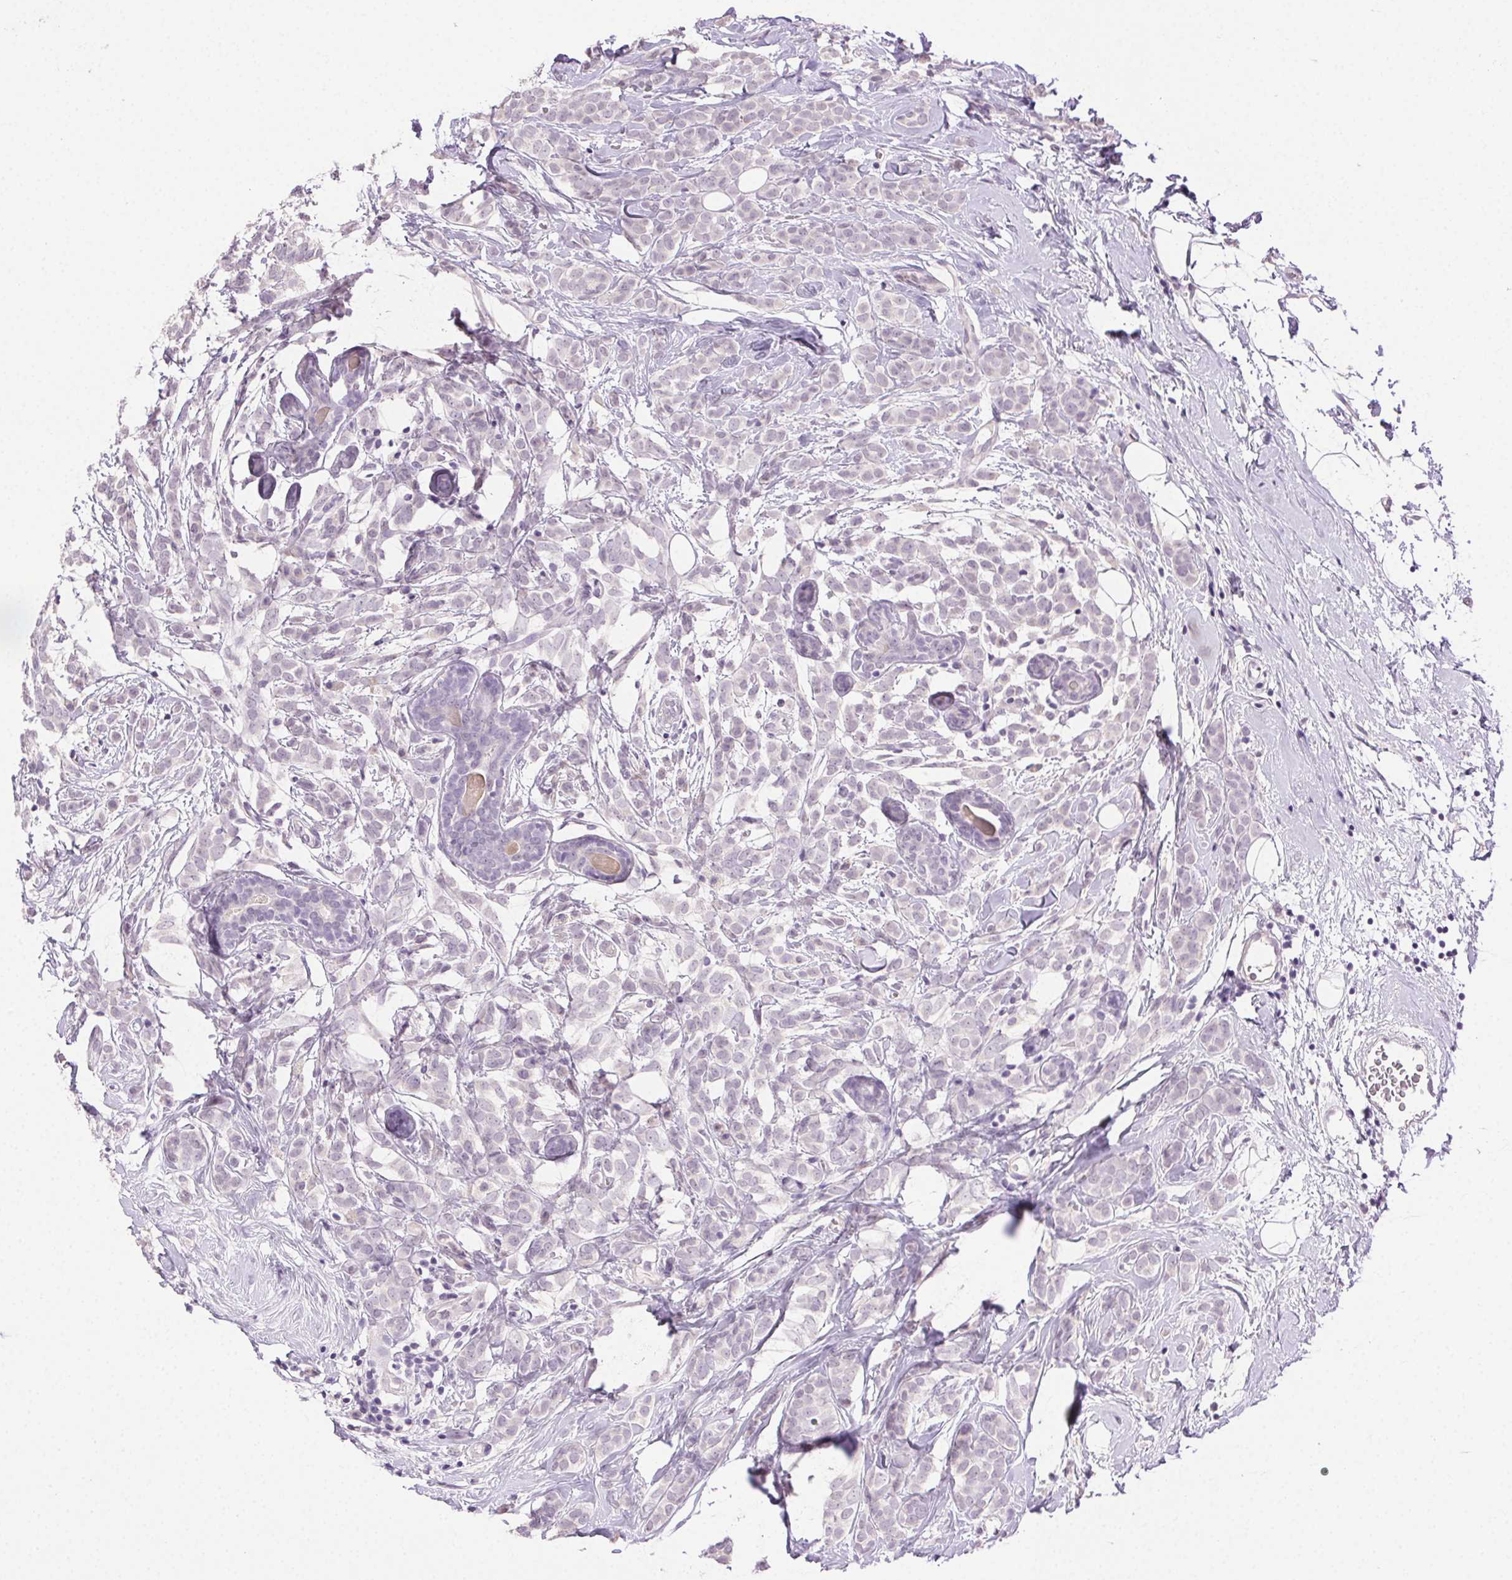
{"staining": {"intensity": "negative", "quantity": "none", "location": "none"}, "tissue": "breast cancer", "cell_type": "Tumor cells", "image_type": "cancer", "snomed": [{"axis": "morphology", "description": "Lobular carcinoma"}, {"axis": "topography", "description": "Breast"}], "caption": "This is an immunohistochemistry photomicrograph of lobular carcinoma (breast). There is no expression in tumor cells.", "gene": "CLDN10", "patient": {"sex": "female", "age": 49}}